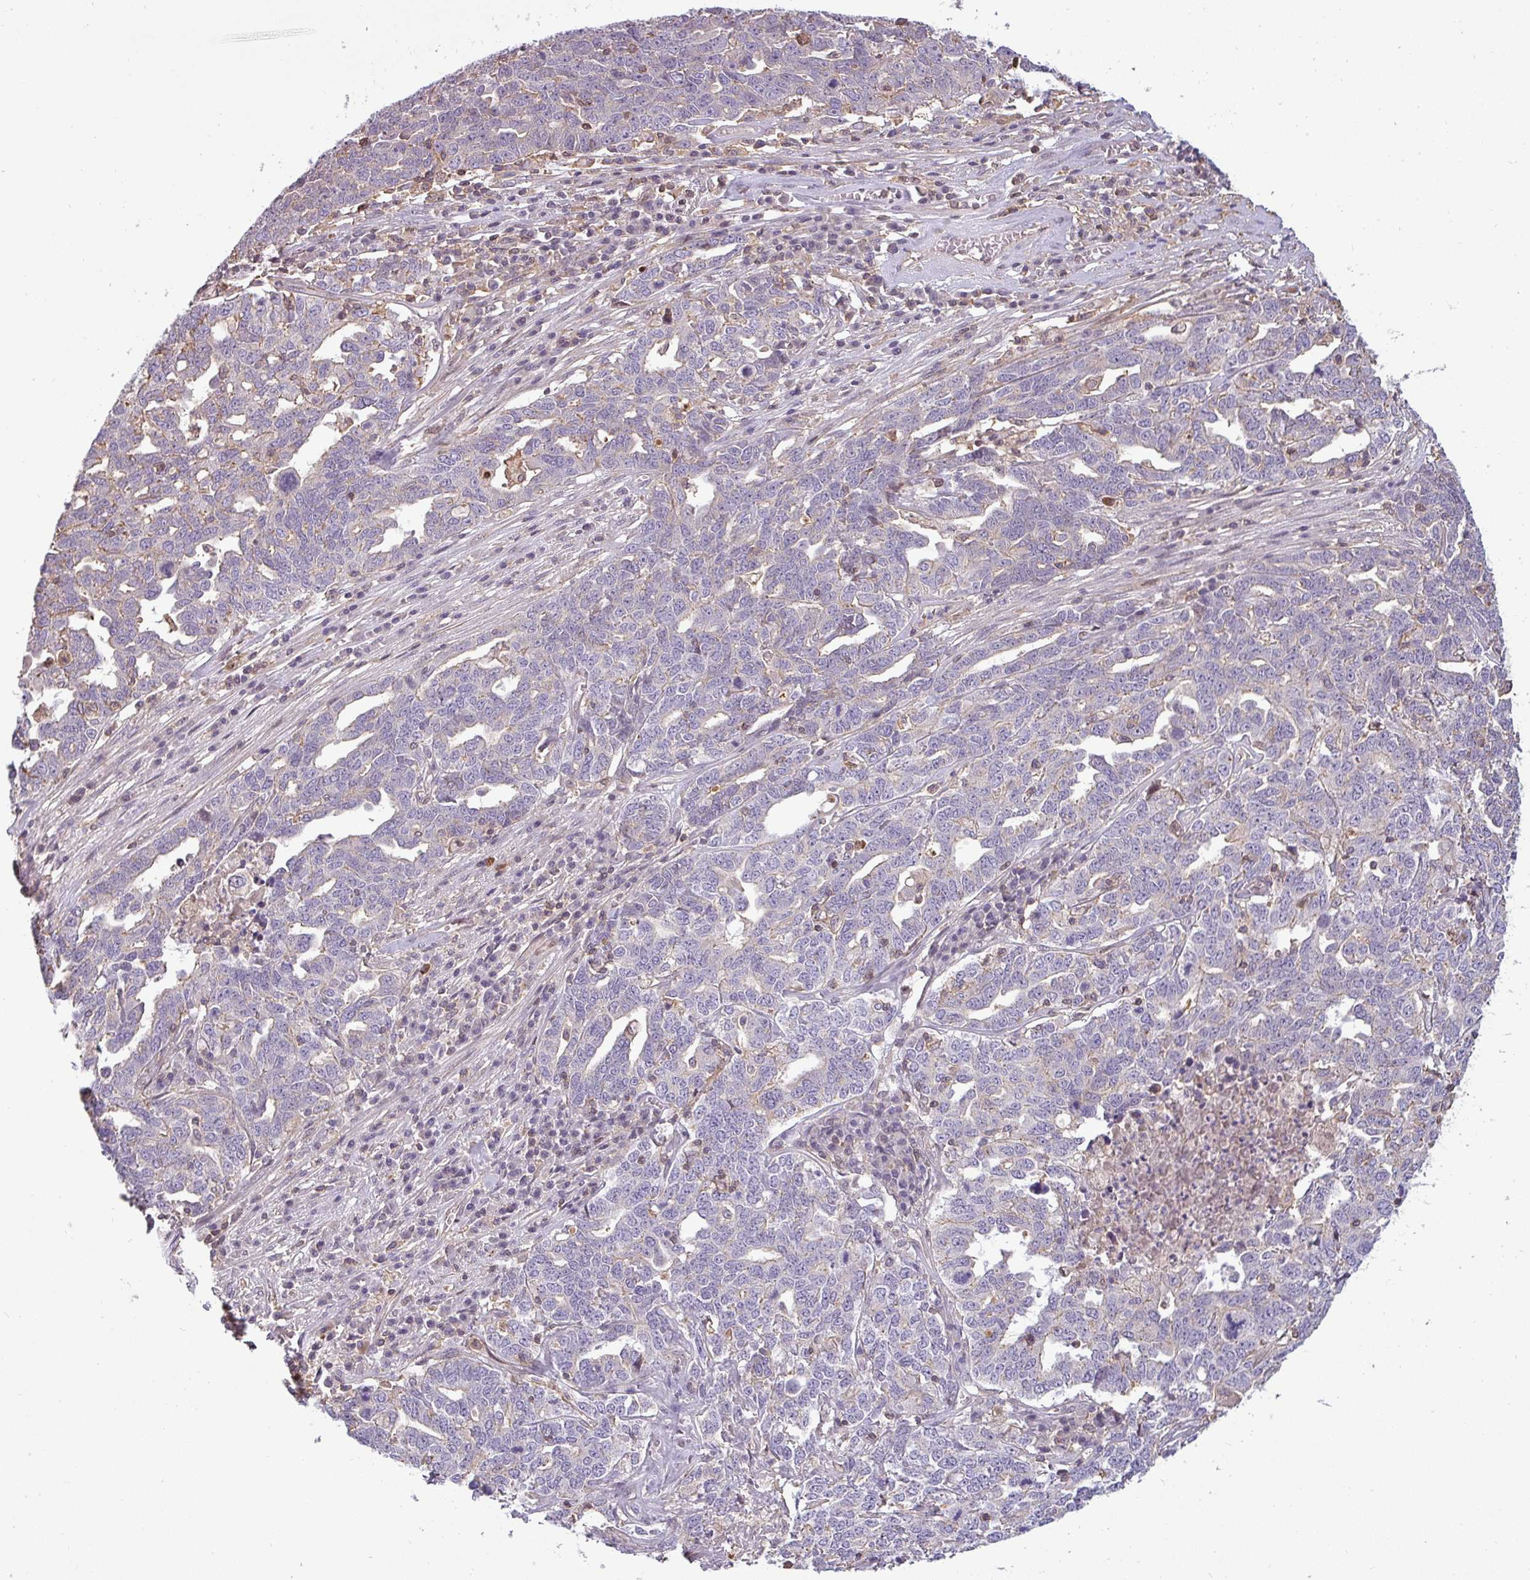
{"staining": {"intensity": "negative", "quantity": "none", "location": "none"}, "tissue": "ovarian cancer", "cell_type": "Tumor cells", "image_type": "cancer", "snomed": [{"axis": "morphology", "description": "Carcinoma, endometroid"}, {"axis": "topography", "description": "Ovary"}], "caption": "High power microscopy photomicrograph of an immunohistochemistry photomicrograph of endometroid carcinoma (ovarian), revealing no significant expression in tumor cells. Brightfield microscopy of IHC stained with DAB (brown) and hematoxylin (blue), captured at high magnification.", "gene": "ZNF835", "patient": {"sex": "female", "age": 62}}